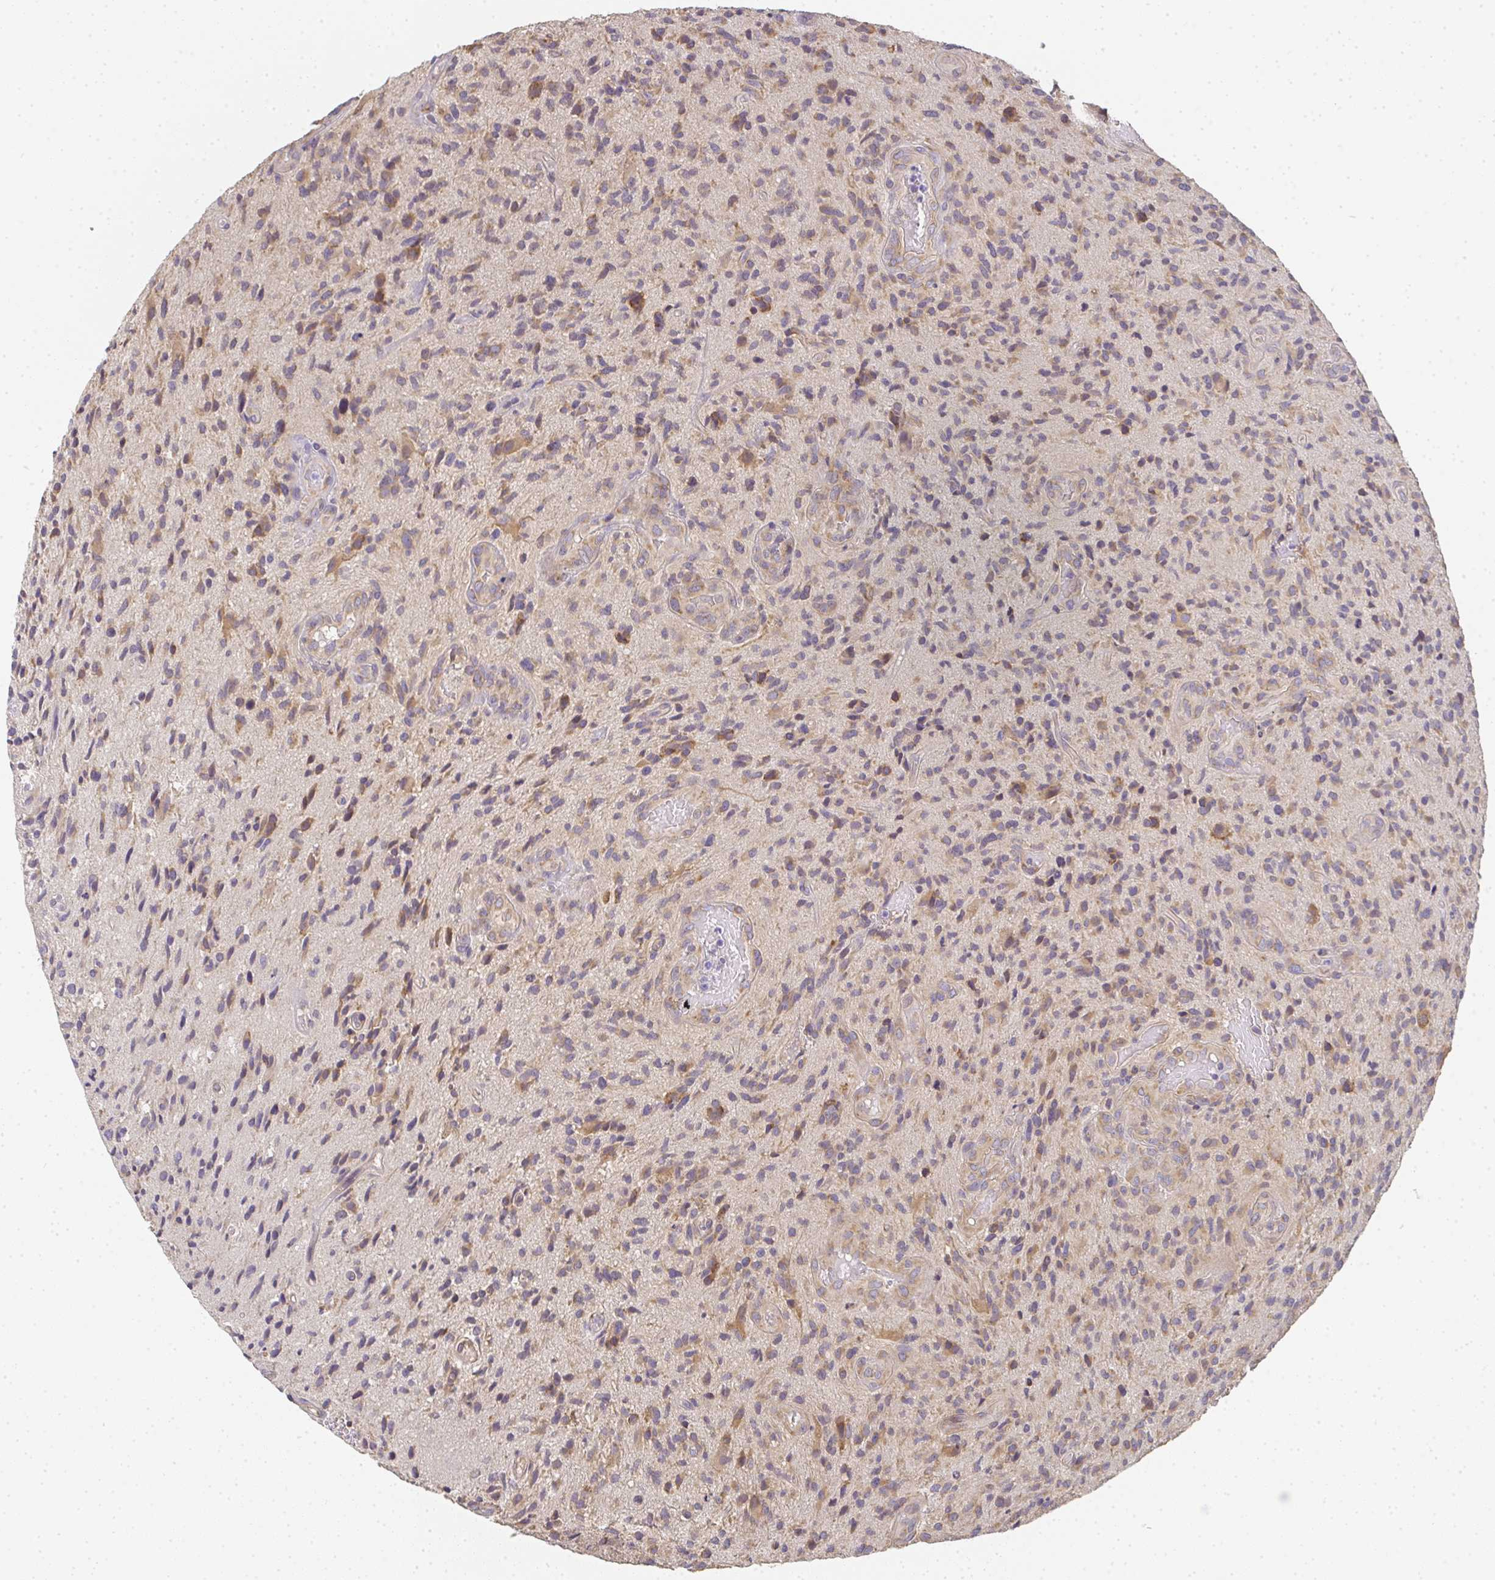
{"staining": {"intensity": "weak", "quantity": ">75%", "location": "cytoplasmic/membranous"}, "tissue": "glioma", "cell_type": "Tumor cells", "image_type": "cancer", "snomed": [{"axis": "morphology", "description": "Glioma, malignant, High grade"}, {"axis": "topography", "description": "Brain"}], "caption": "A brown stain shows weak cytoplasmic/membranous positivity of a protein in glioma tumor cells.", "gene": "SLC35B3", "patient": {"sex": "male", "age": 55}}